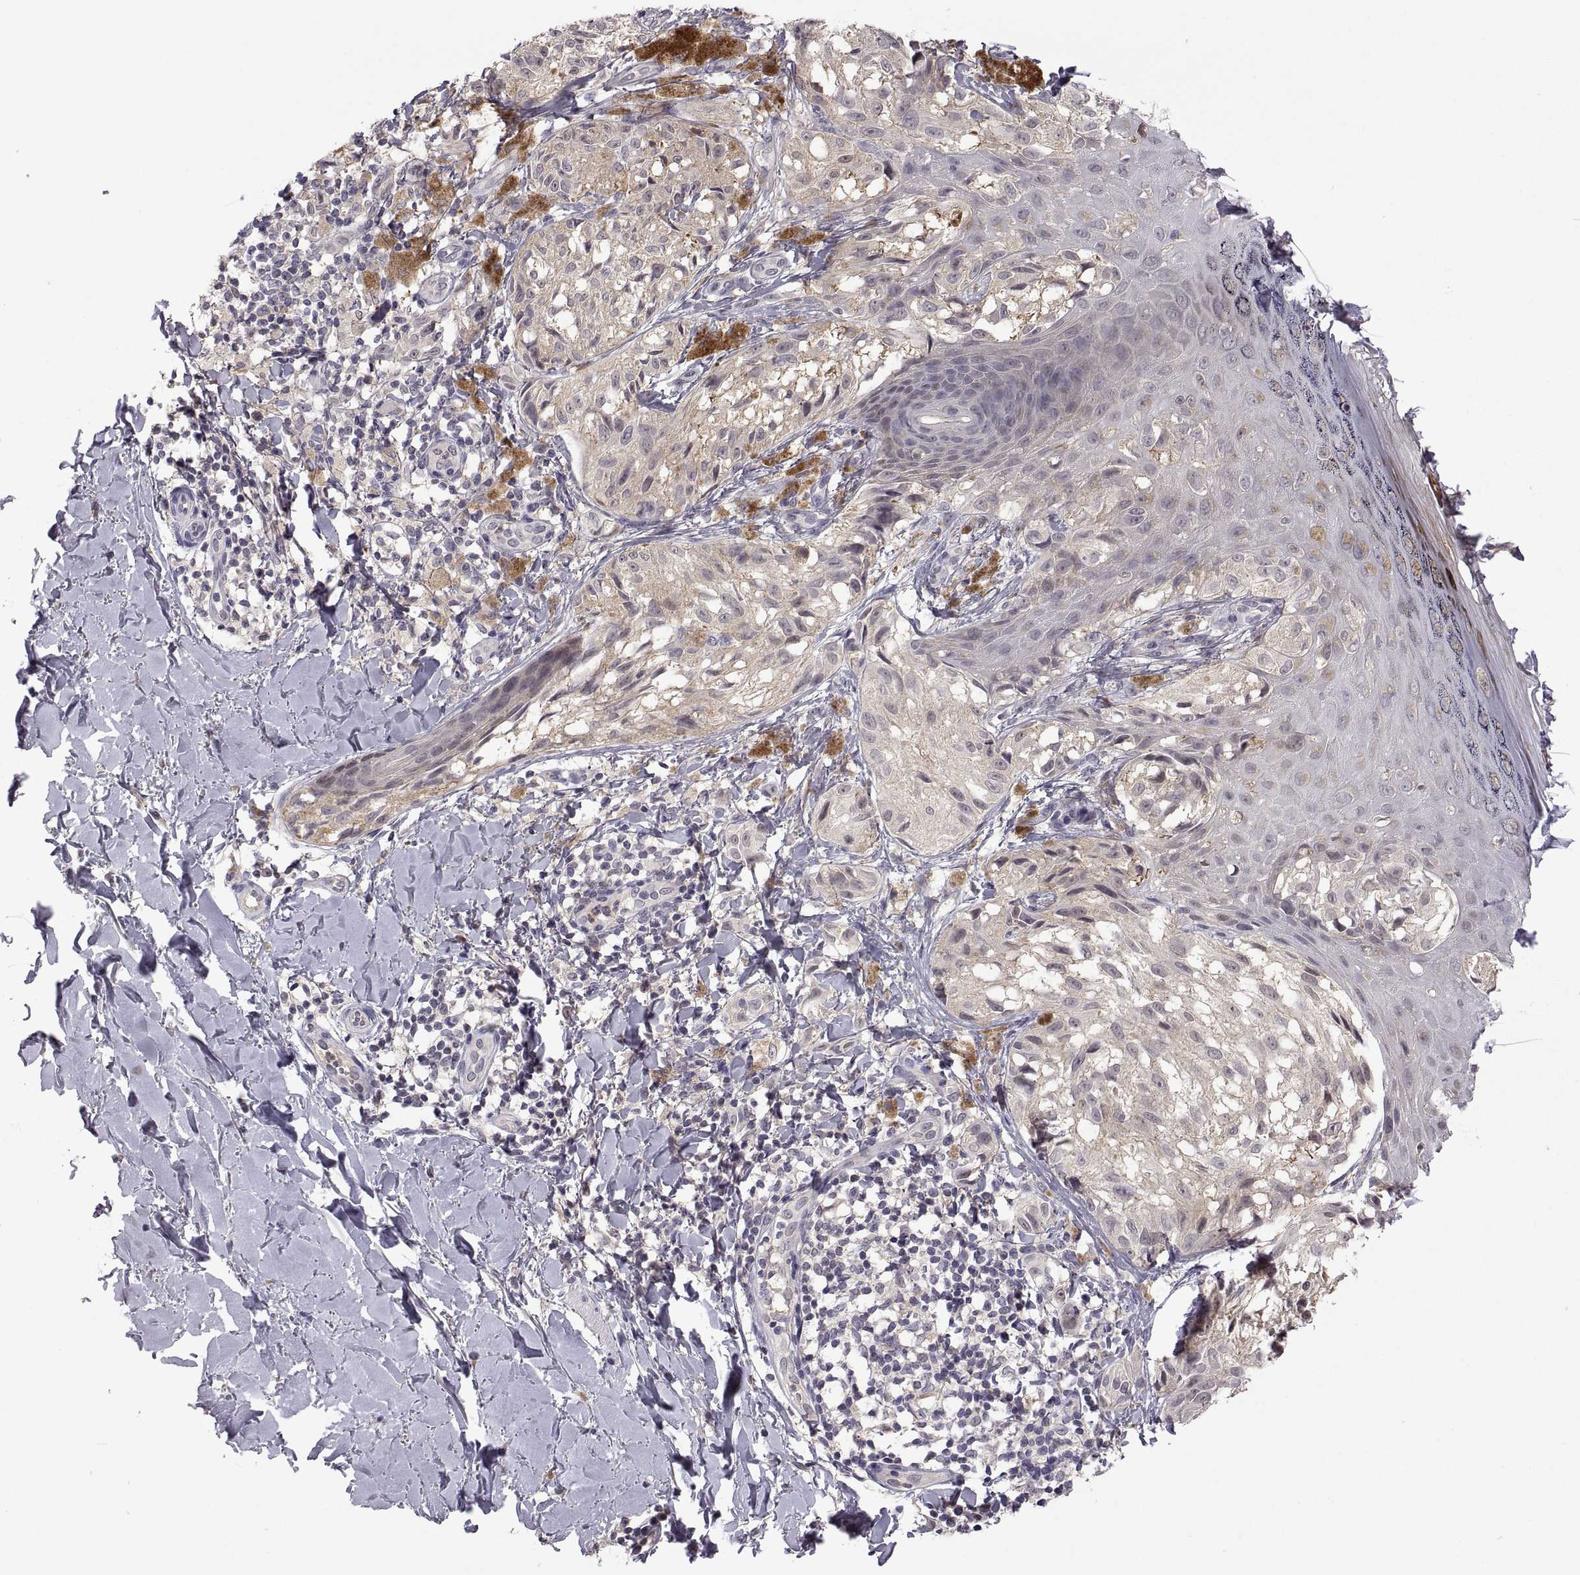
{"staining": {"intensity": "negative", "quantity": "none", "location": "none"}, "tissue": "melanoma", "cell_type": "Tumor cells", "image_type": "cancer", "snomed": [{"axis": "morphology", "description": "Malignant melanoma, NOS"}, {"axis": "topography", "description": "Skin"}], "caption": "A high-resolution histopathology image shows immunohistochemistry staining of malignant melanoma, which shows no significant positivity in tumor cells.", "gene": "FGF9", "patient": {"sex": "male", "age": 36}}